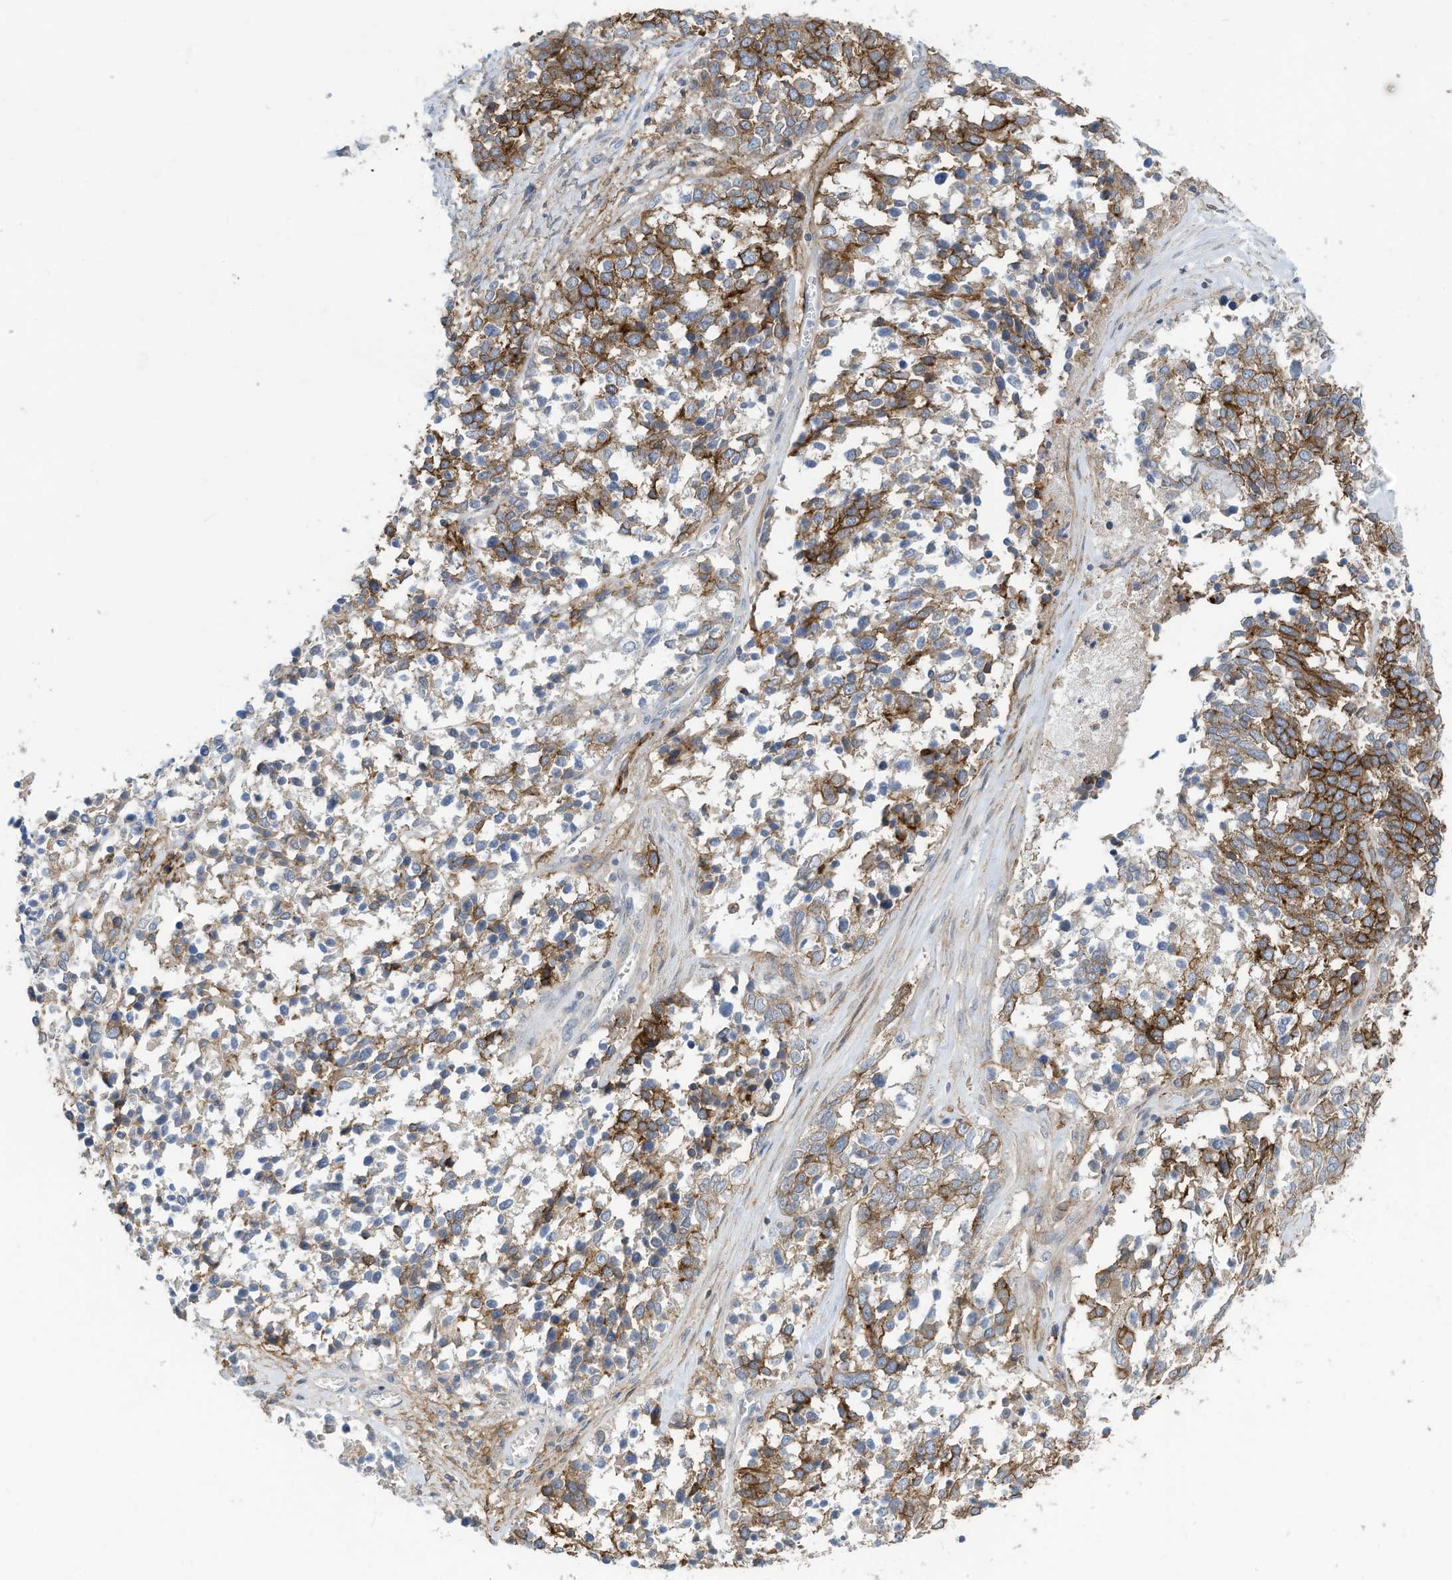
{"staining": {"intensity": "strong", "quantity": "25%-75%", "location": "cytoplasmic/membranous"}, "tissue": "ovarian cancer", "cell_type": "Tumor cells", "image_type": "cancer", "snomed": [{"axis": "morphology", "description": "Cystadenocarcinoma, serous, NOS"}, {"axis": "topography", "description": "Ovary"}], "caption": "Protein staining by immunohistochemistry (IHC) shows strong cytoplasmic/membranous staining in about 25%-75% of tumor cells in ovarian cancer (serous cystadenocarcinoma).", "gene": "SLC1A5", "patient": {"sex": "female", "age": 44}}